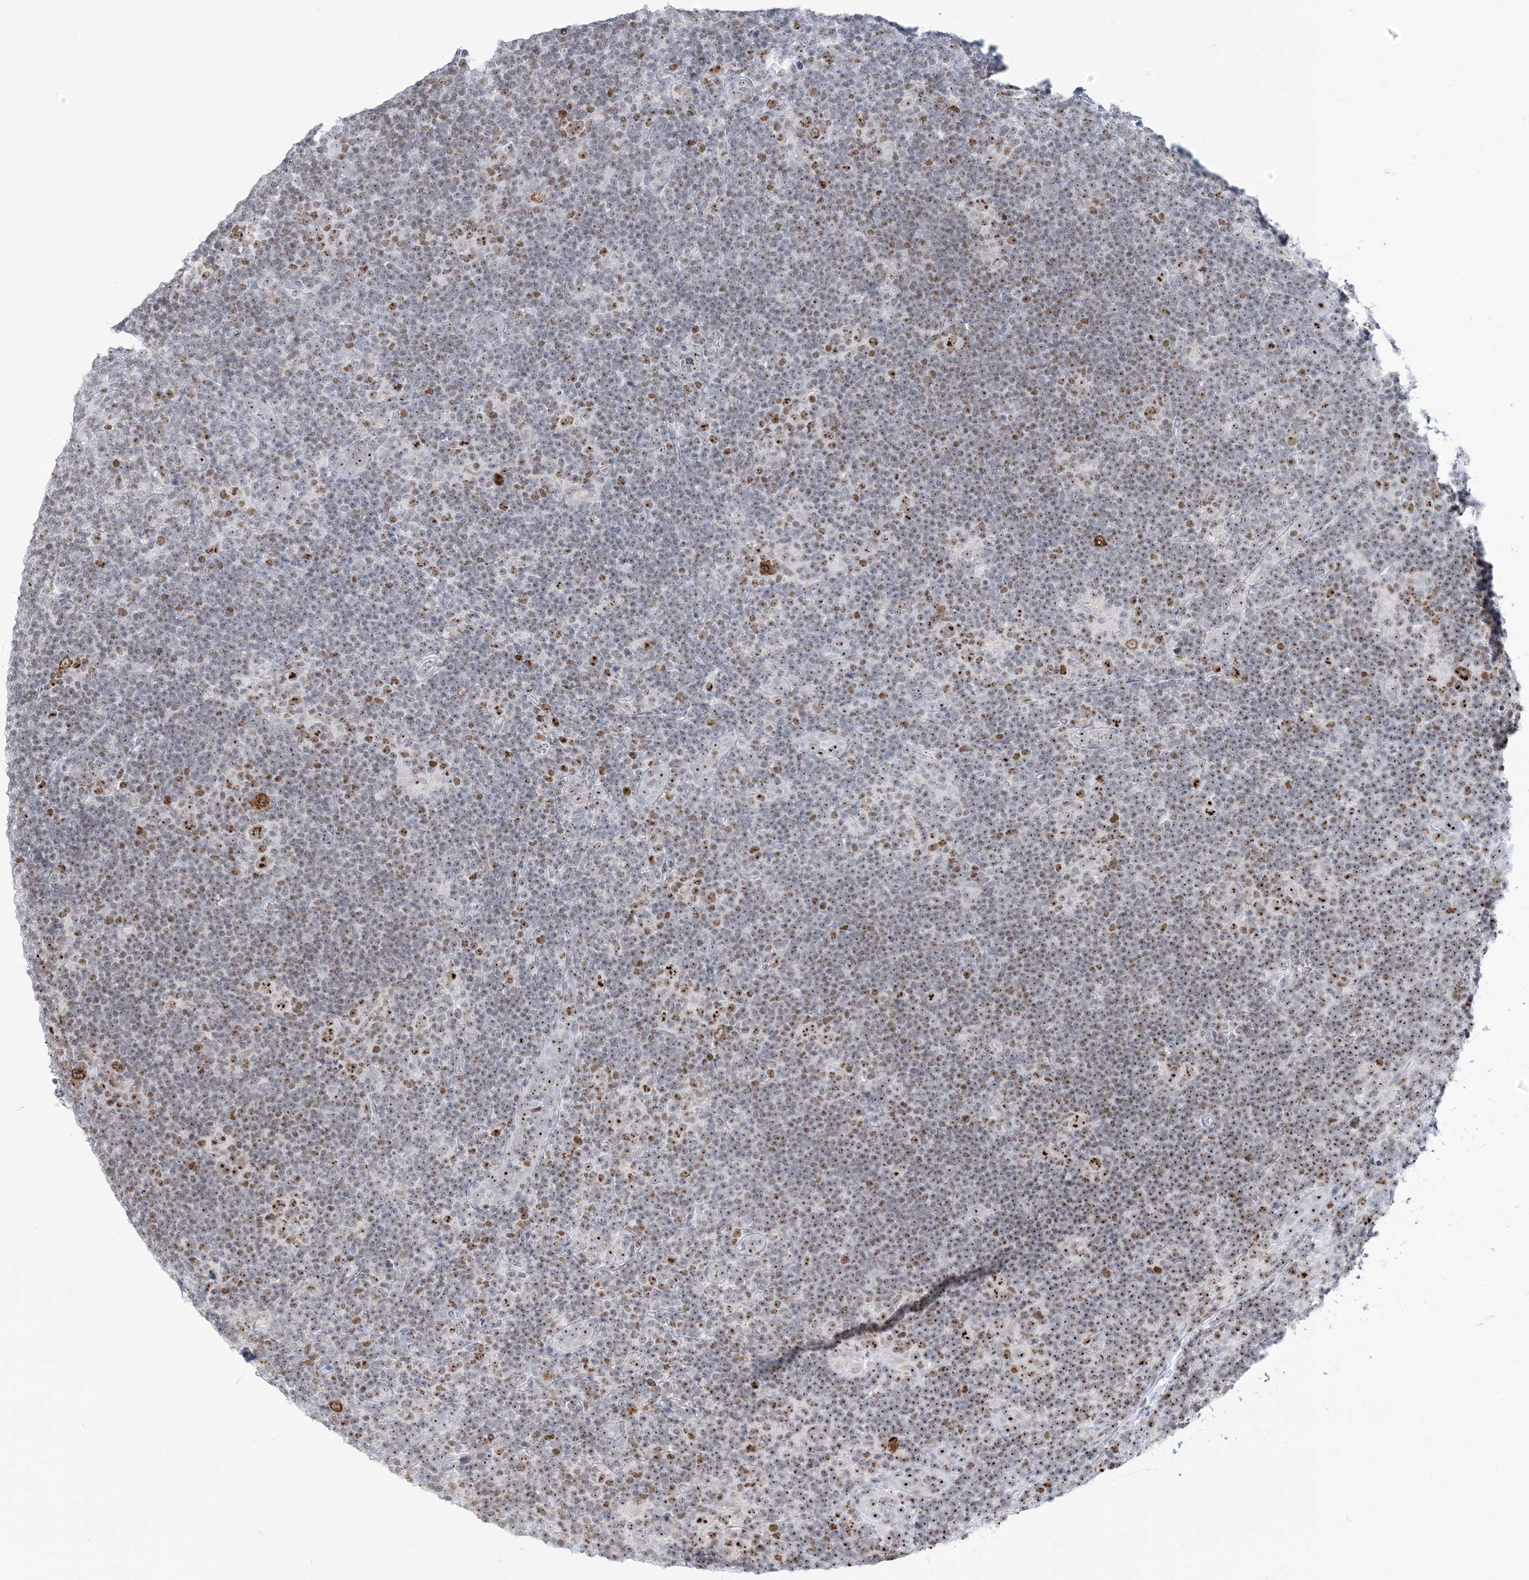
{"staining": {"intensity": "strong", "quantity": ">75%", "location": "nuclear"}, "tissue": "lymphoma", "cell_type": "Tumor cells", "image_type": "cancer", "snomed": [{"axis": "morphology", "description": "Hodgkin's disease, NOS"}, {"axis": "topography", "description": "Lymph node"}], "caption": "Hodgkin's disease was stained to show a protein in brown. There is high levels of strong nuclear expression in approximately >75% of tumor cells.", "gene": "DDX21", "patient": {"sex": "female", "age": 57}}